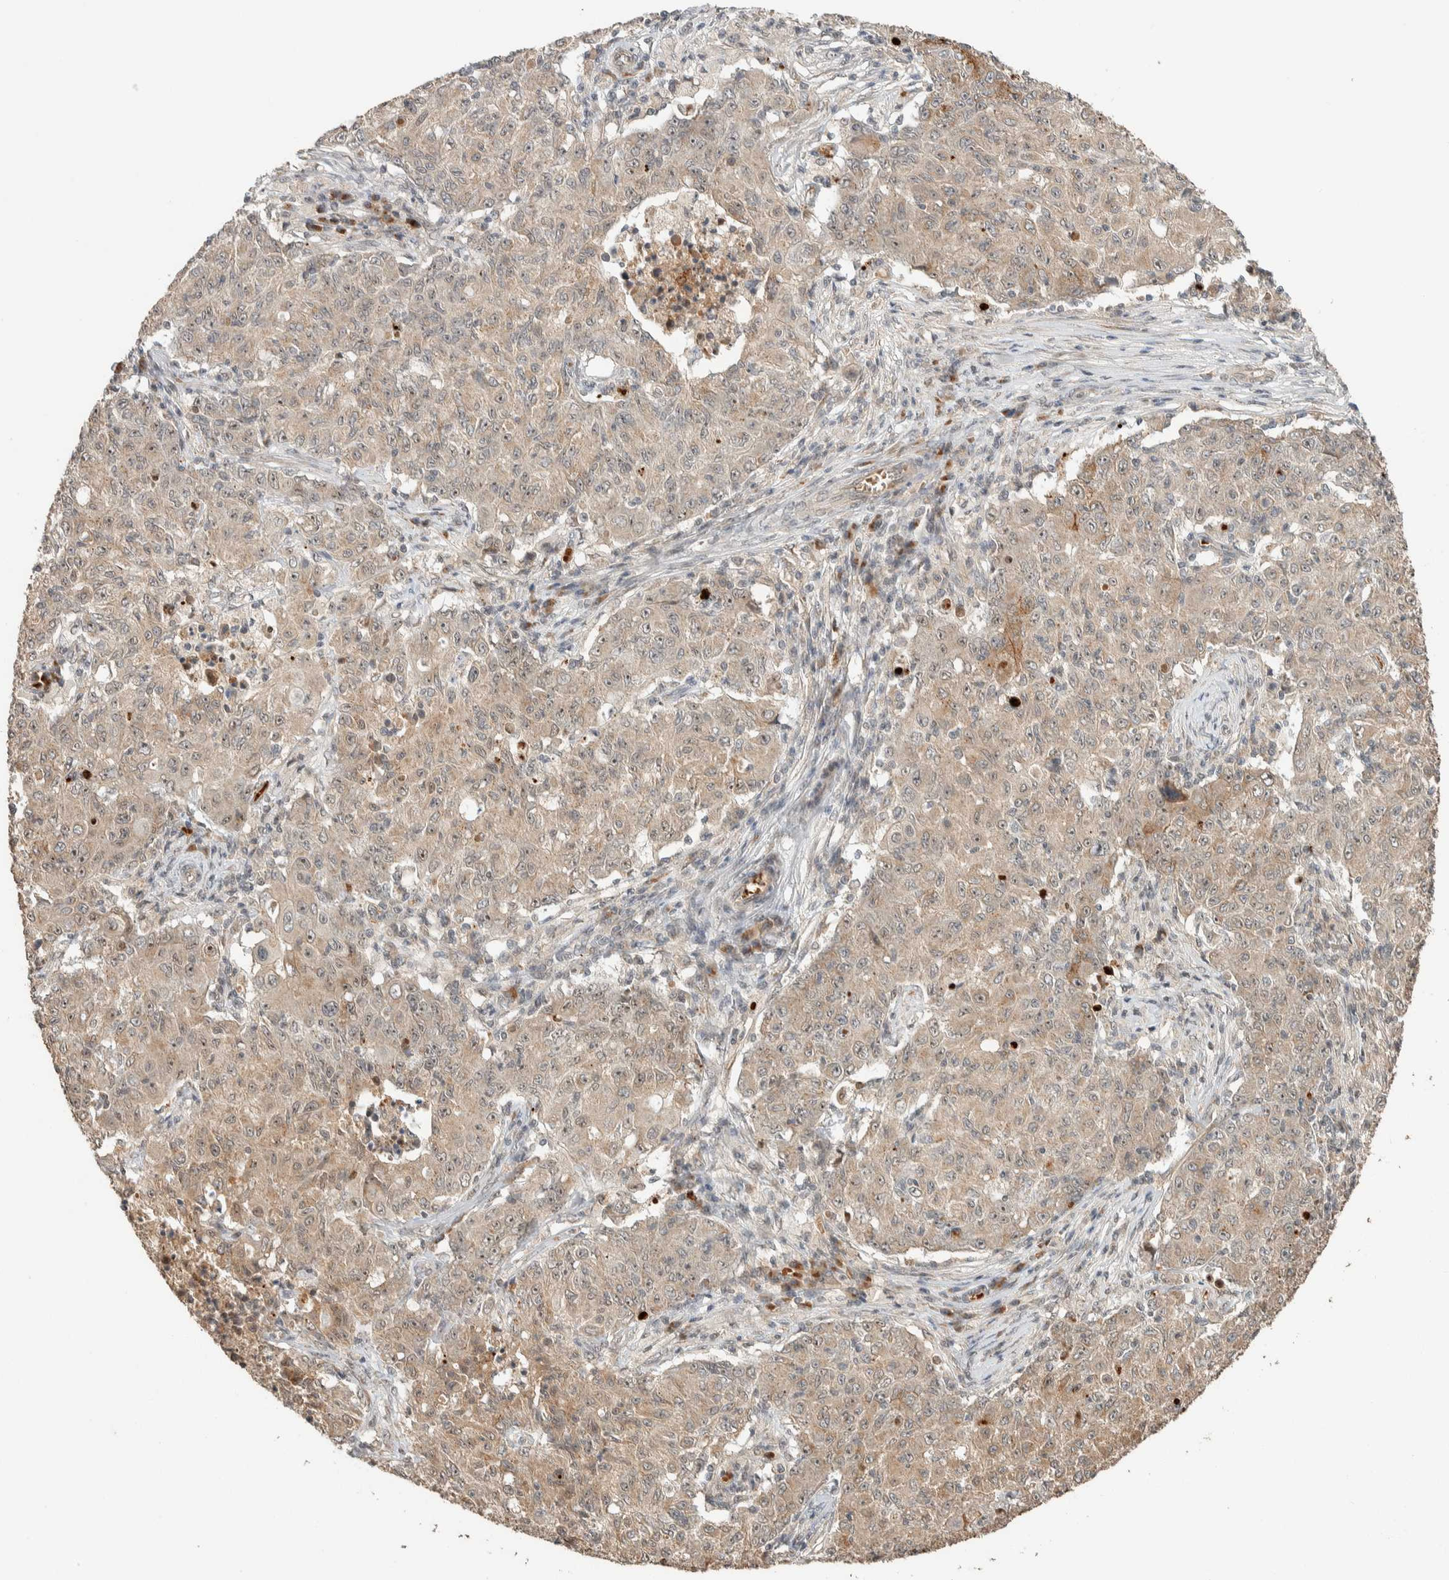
{"staining": {"intensity": "weak", "quantity": ">75%", "location": "cytoplasmic/membranous,nuclear"}, "tissue": "ovarian cancer", "cell_type": "Tumor cells", "image_type": "cancer", "snomed": [{"axis": "morphology", "description": "Carcinoma, endometroid"}, {"axis": "topography", "description": "Ovary"}], "caption": "Ovarian cancer stained with immunohistochemistry (IHC) reveals weak cytoplasmic/membranous and nuclear expression in approximately >75% of tumor cells. (DAB (3,3'-diaminobenzidine) IHC with brightfield microscopy, high magnification).", "gene": "ZBTB2", "patient": {"sex": "female", "age": 42}}